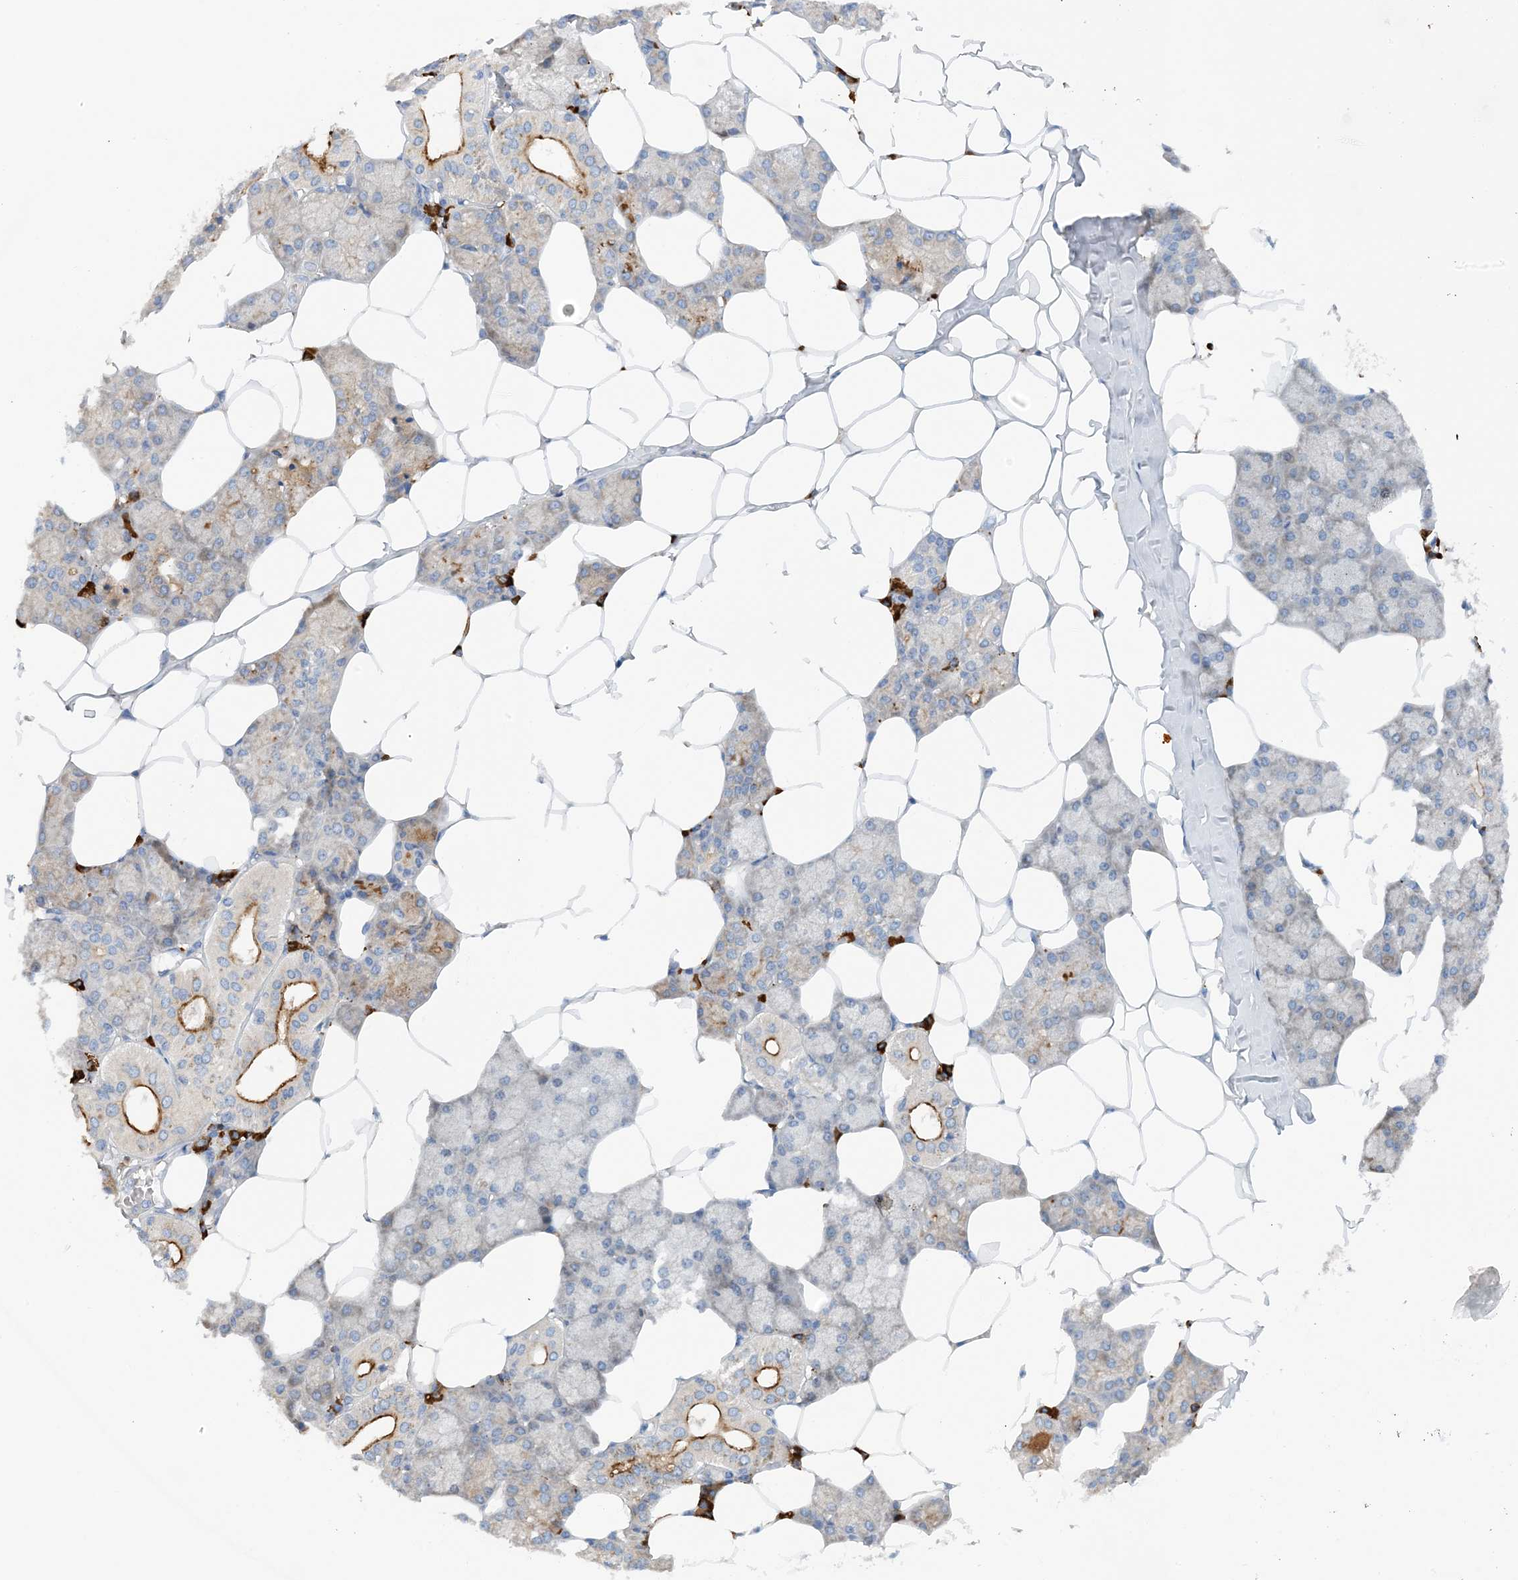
{"staining": {"intensity": "moderate", "quantity": "<25%", "location": "cytoplasmic/membranous"}, "tissue": "salivary gland", "cell_type": "Glandular cells", "image_type": "normal", "snomed": [{"axis": "morphology", "description": "Normal tissue, NOS"}, {"axis": "topography", "description": "Salivary gland"}], "caption": "Normal salivary gland reveals moderate cytoplasmic/membranous expression in about <25% of glandular cells (Stains: DAB in brown, nuclei in blue, Microscopy: brightfield microscopy at high magnification)..", "gene": "SLC5A11", "patient": {"sex": "male", "age": 62}}